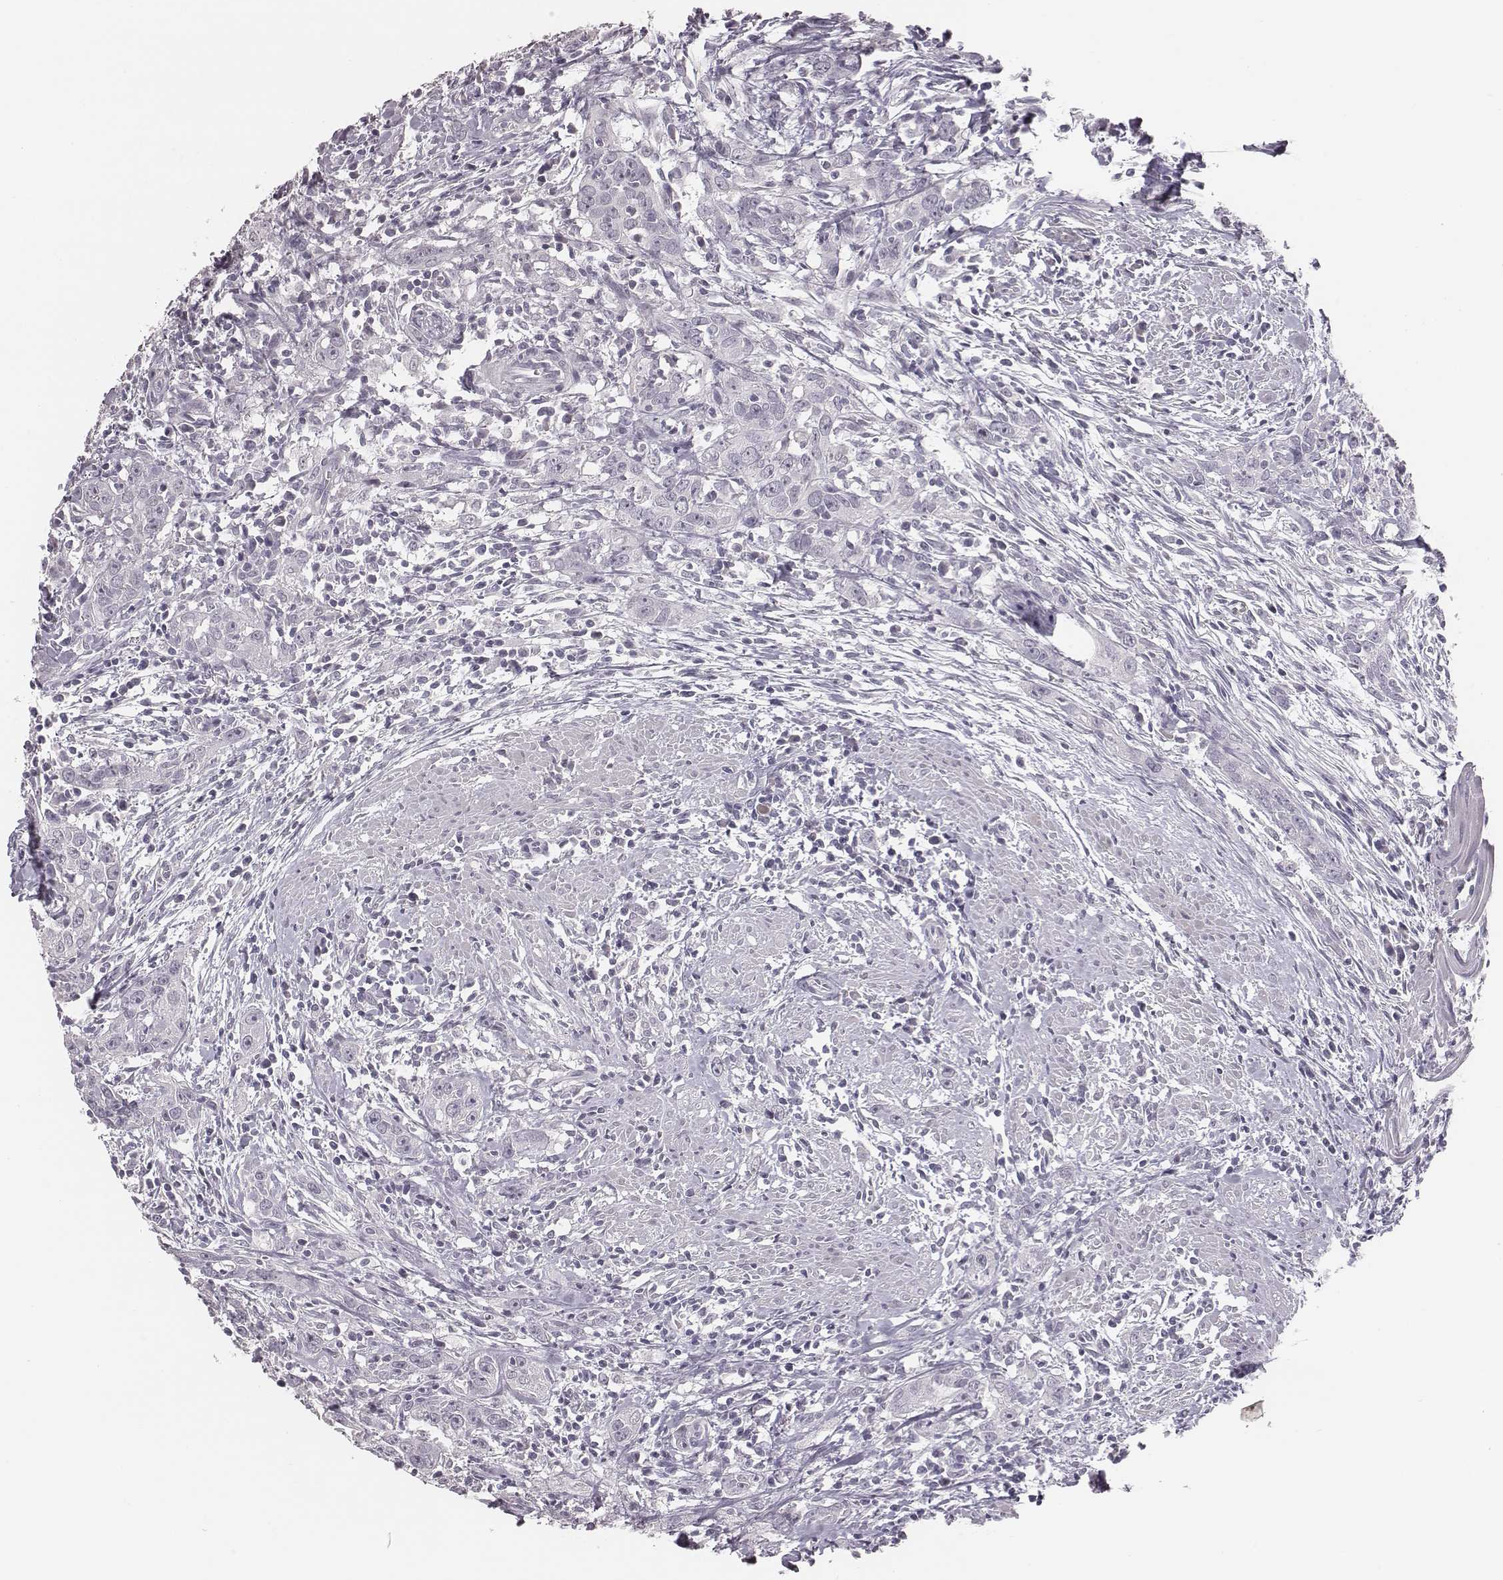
{"staining": {"intensity": "negative", "quantity": "none", "location": "none"}, "tissue": "urothelial cancer", "cell_type": "Tumor cells", "image_type": "cancer", "snomed": [{"axis": "morphology", "description": "Urothelial carcinoma, High grade"}, {"axis": "topography", "description": "Urinary bladder"}], "caption": "A high-resolution micrograph shows immunohistochemistry (IHC) staining of urothelial cancer, which reveals no significant staining in tumor cells.", "gene": "CSHL1", "patient": {"sex": "male", "age": 83}}